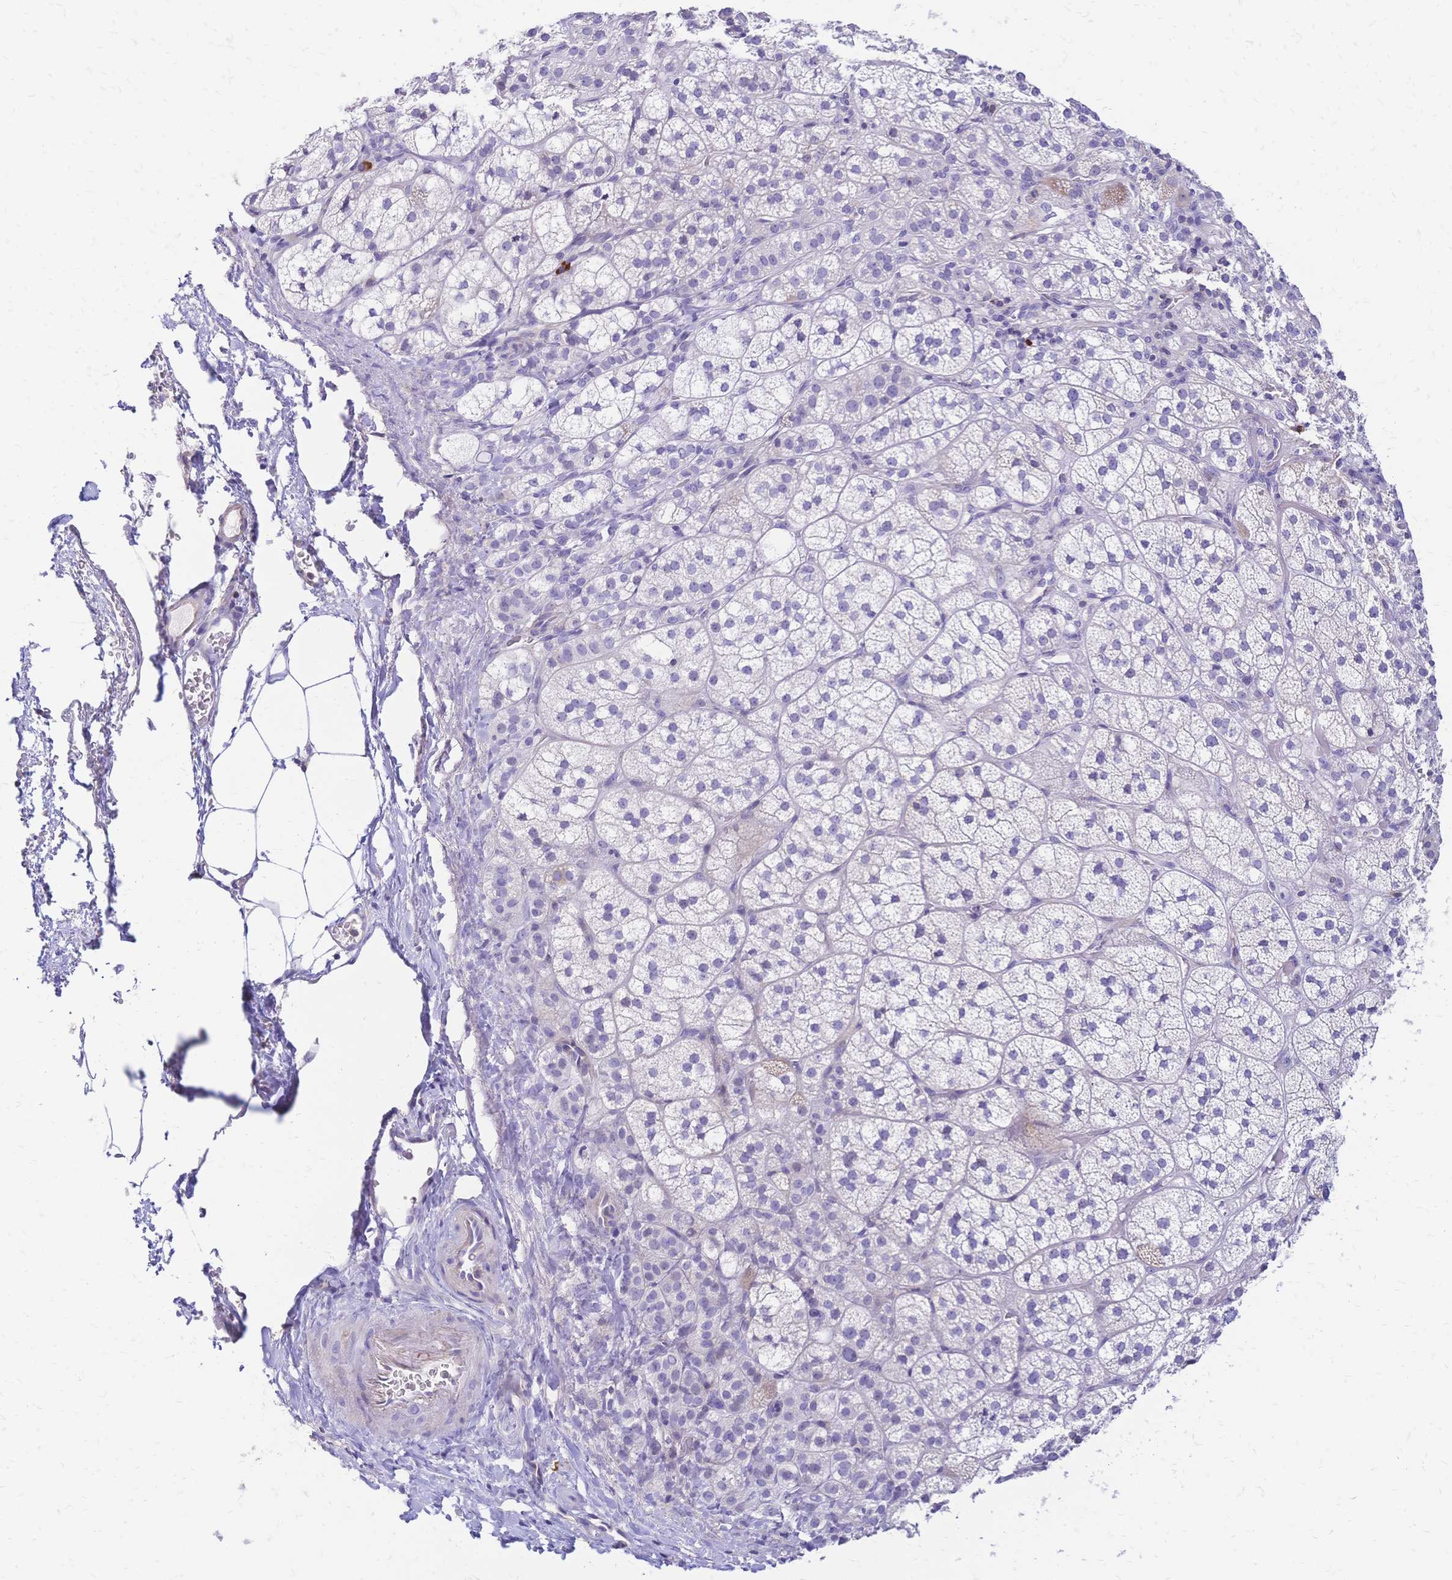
{"staining": {"intensity": "negative", "quantity": "none", "location": "none"}, "tissue": "adrenal gland", "cell_type": "Glandular cells", "image_type": "normal", "snomed": [{"axis": "morphology", "description": "Normal tissue, NOS"}, {"axis": "topography", "description": "Adrenal gland"}], "caption": "DAB immunohistochemical staining of normal adrenal gland demonstrates no significant positivity in glandular cells. (Brightfield microscopy of DAB (3,3'-diaminobenzidine) immunohistochemistry at high magnification).", "gene": "IL2RA", "patient": {"sex": "female", "age": 60}}